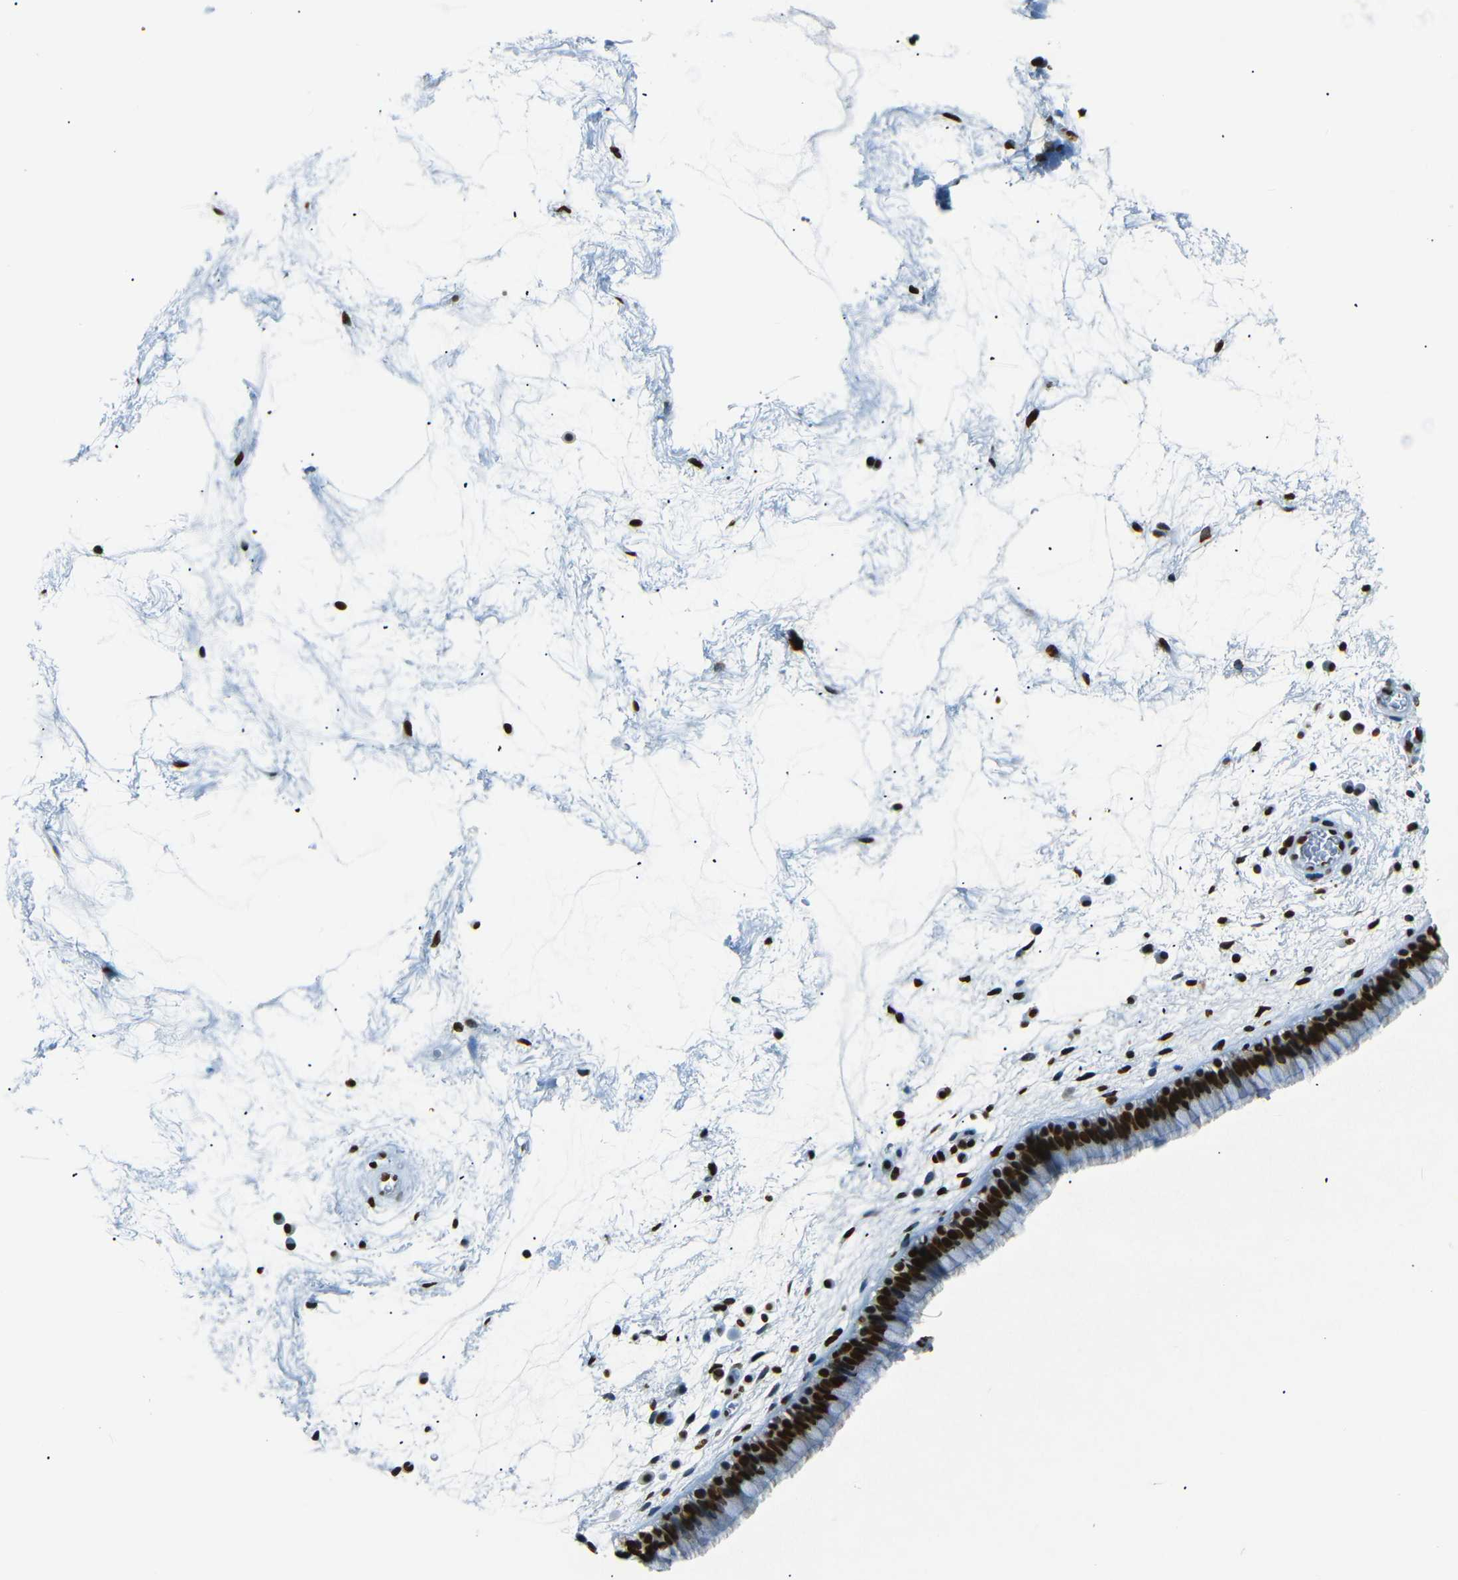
{"staining": {"intensity": "strong", "quantity": ">75%", "location": "nuclear"}, "tissue": "nasopharynx", "cell_type": "Respiratory epithelial cells", "image_type": "normal", "snomed": [{"axis": "morphology", "description": "Normal tissue, NOS"}, {"axis": "morphology", "description": "Inflammation, NOS"}, {"axis": "topography", "description": "Nasopharynx"}], "caption": "DAB (3,3'-diaminobenzidine) immunohistochemical staining of benign human nasopharynx demonstrates strong nuclear protein expression in about >75% of respiratory epithelial cells. (Stains: DAB (3,3'-diaminobenzidine) in brown, nuclei in blue, Microscopy: brightfield microscopy at high magnification).", "gene": "HMGN1", "patient": {"sex": "male", "age": 48}}